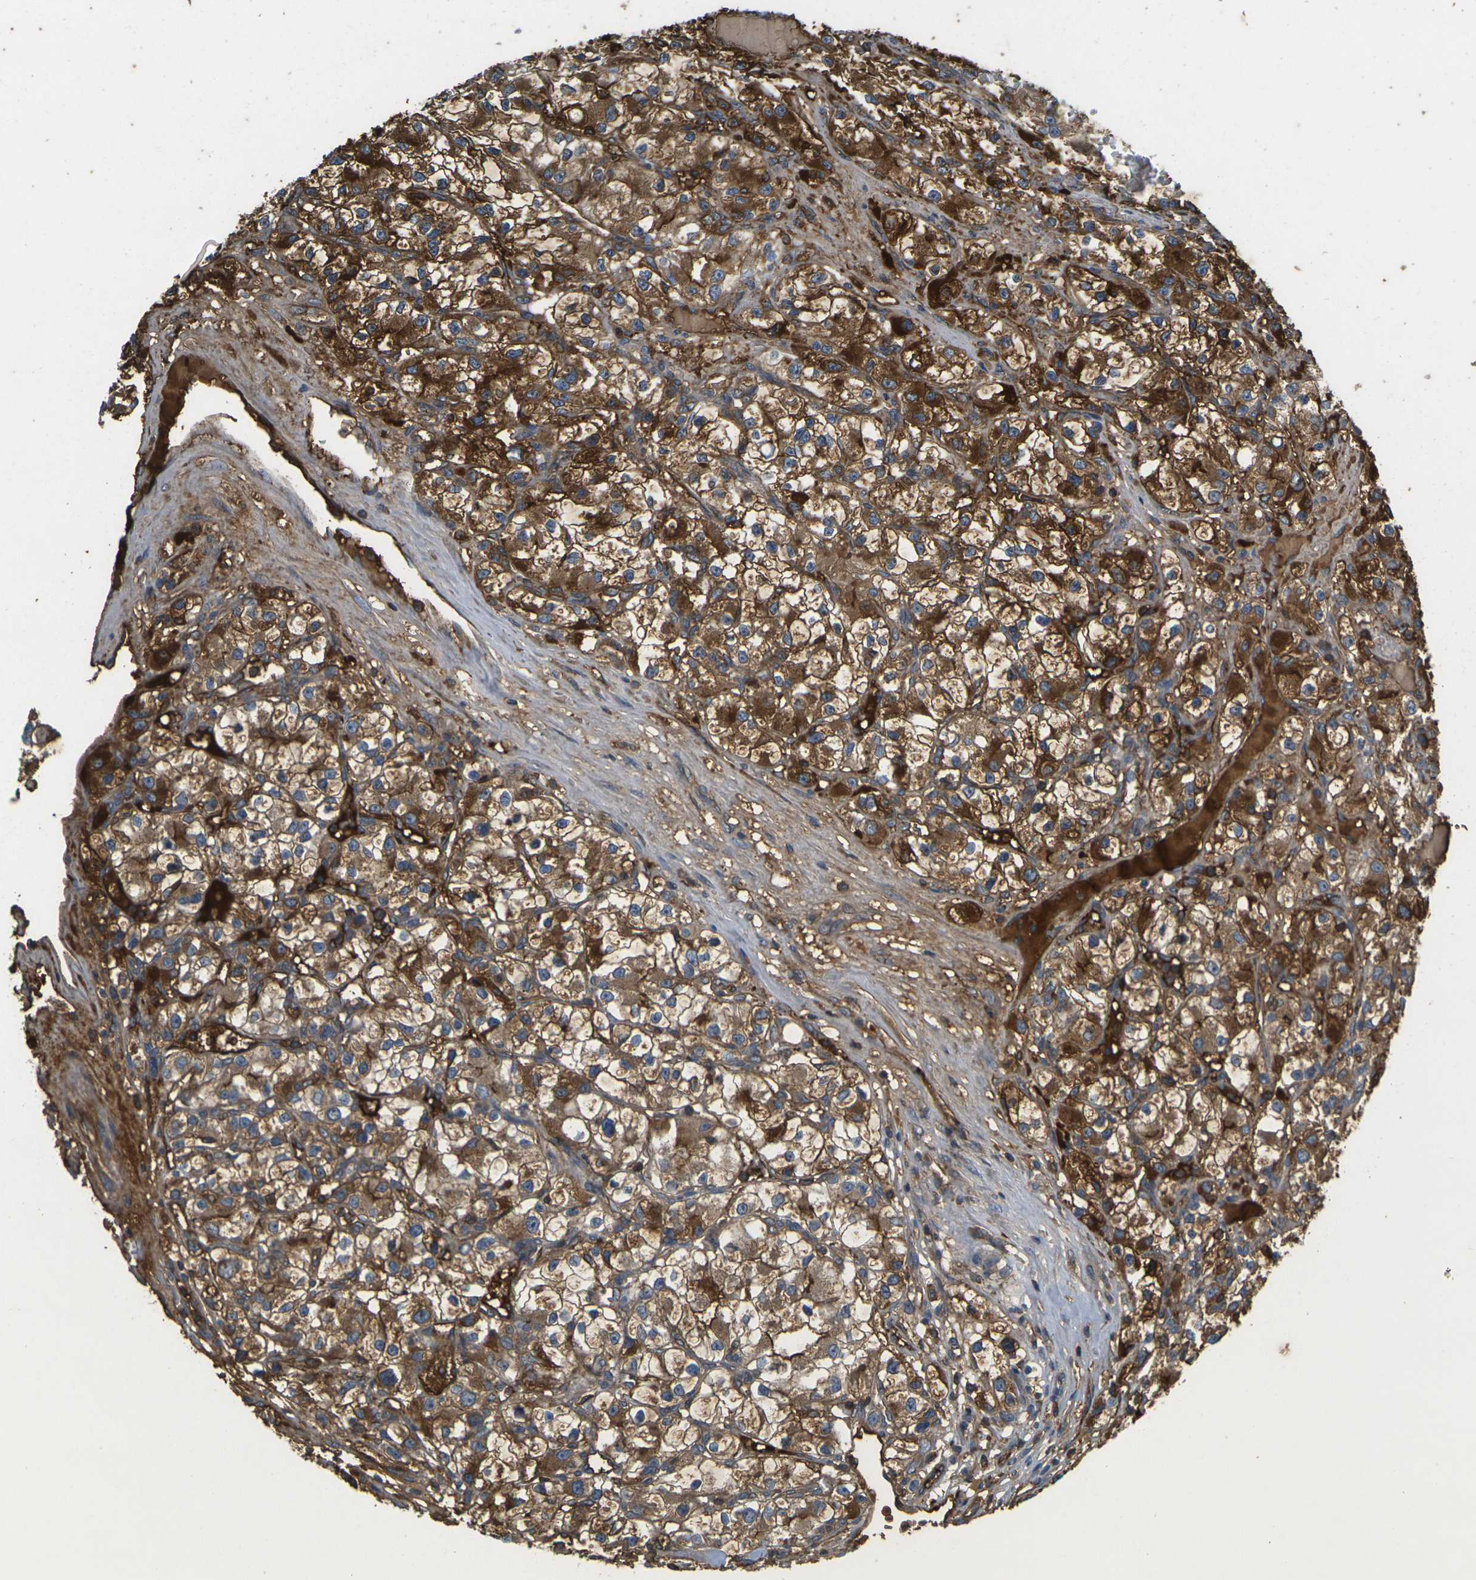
{"staining": {"intensity": "moderate", "quantity": ">75%", "location": "cytoplasmic/membranous"}, "tissue": "renal cancer", "cell_type": "Tumor cells", "image_type": "cancer", "snomed": [{"axis": "morphology", "description": "Adenocarcinoma, NOS"}, {"axis": "topography", "description": "Kidney"}], "caption": "A medium amount of moderate cytoplasmic/membranous expression is seen in approximately >75% of tumor cells in renal adenocarcinoma tissue. The staining was performed using DAB (3,3'-diaminobenzidine), with brown indicating positive protein expression. Nuclei are stained blue with hematoxylin.", "gene": "HSPG2", "patient": {"sex": "female", "age": 57}}